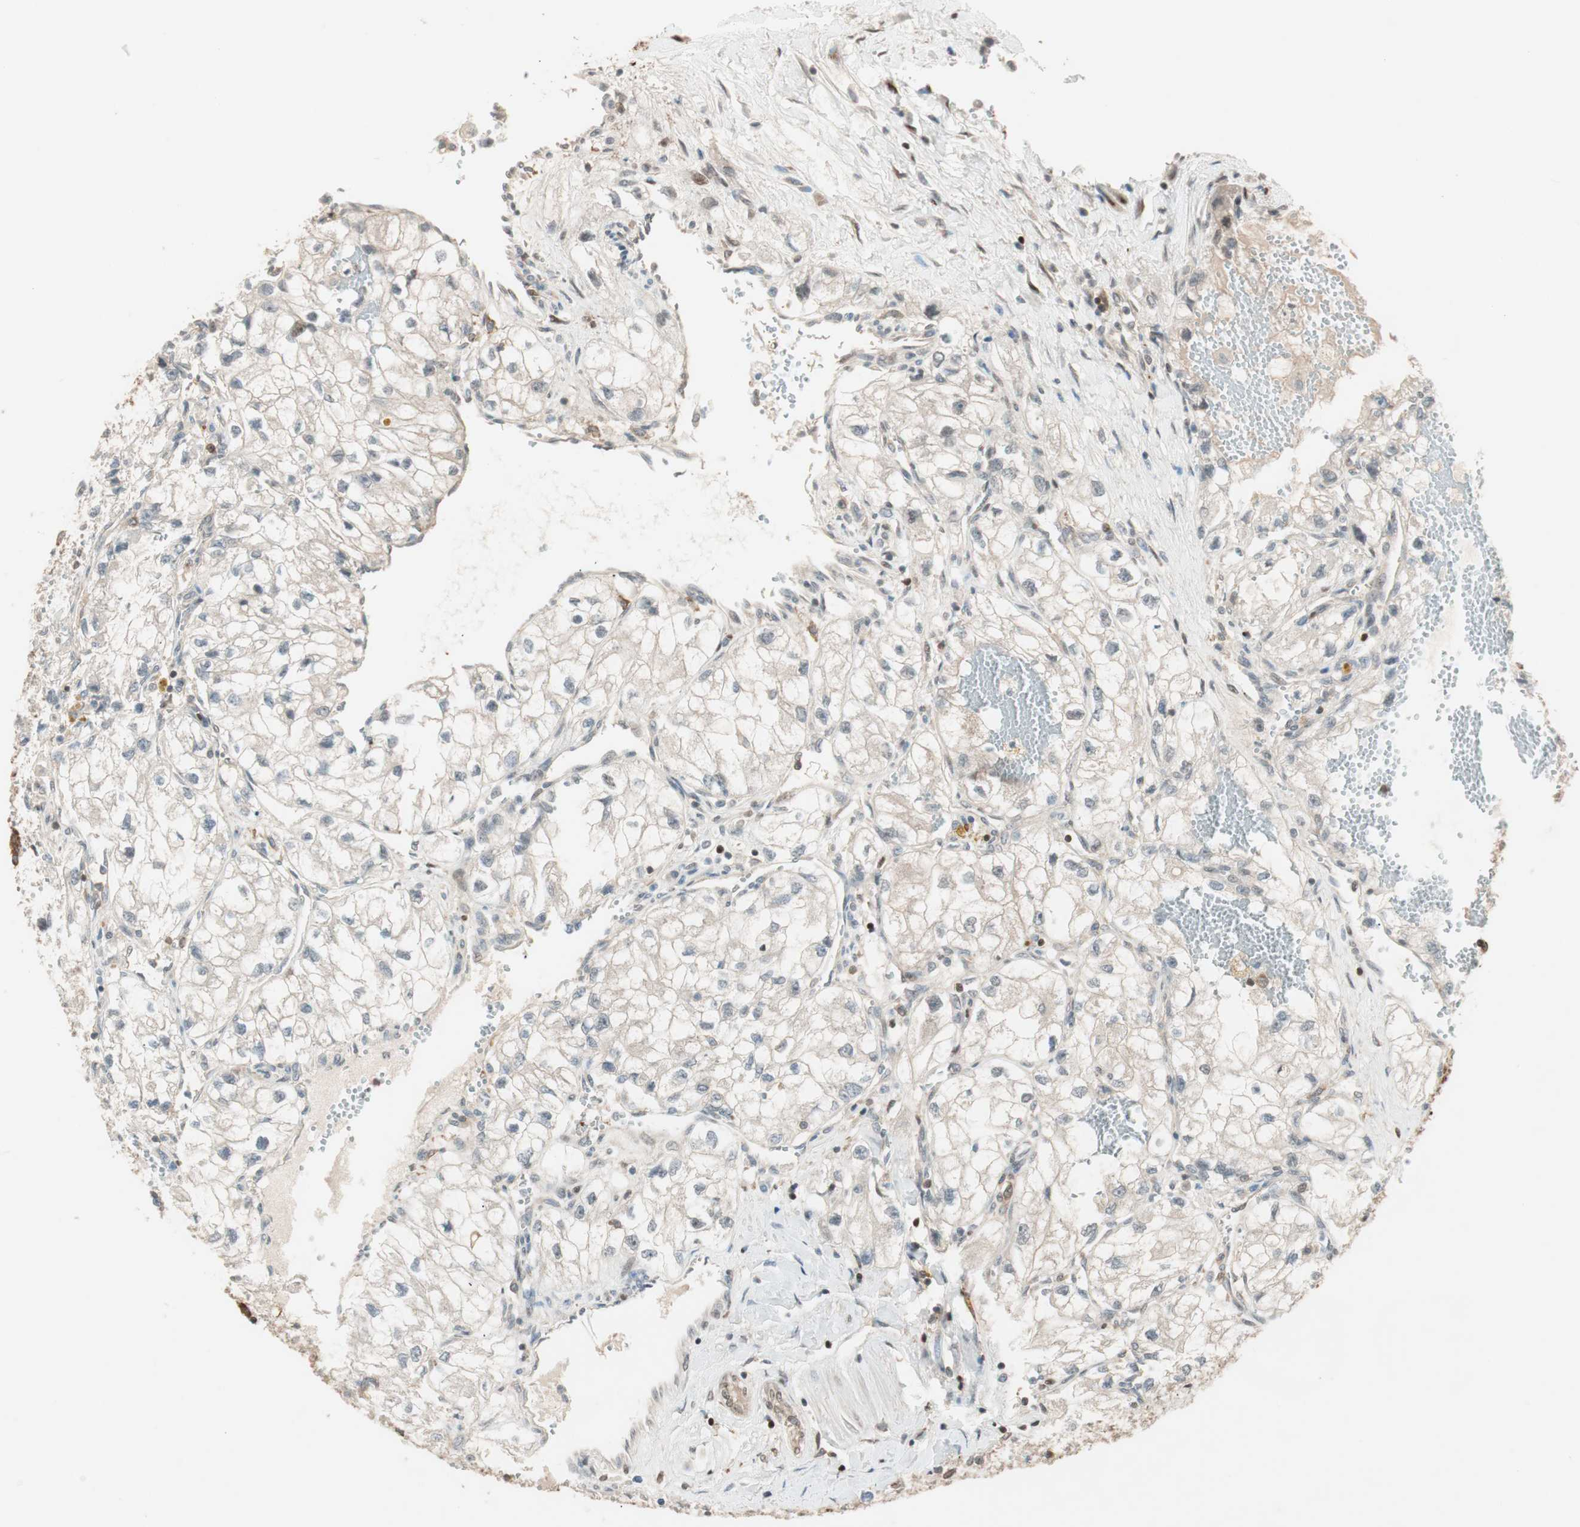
{"staining": {"intensity": "weak", "quantity": "25%-75%", "location": "cytoplasmic/membranous"}, "tissue": "renal cancer", "cell_type": "Tumor cells", "image_type": "cancer", "snomed": [{"axis": "morphology", "description": "Adenocarcinoma, NOS"}, {"axis": "topography", "description": "Kidney"}], "caption": "Adenocarcinoma (renal) stained with a brown dye shows weak cytoplasmic/membranous positive expression in approximately 25%-75% of tumor cells.", "gene": "BIN1", "patient": {"sex": "female", "age": 70}}